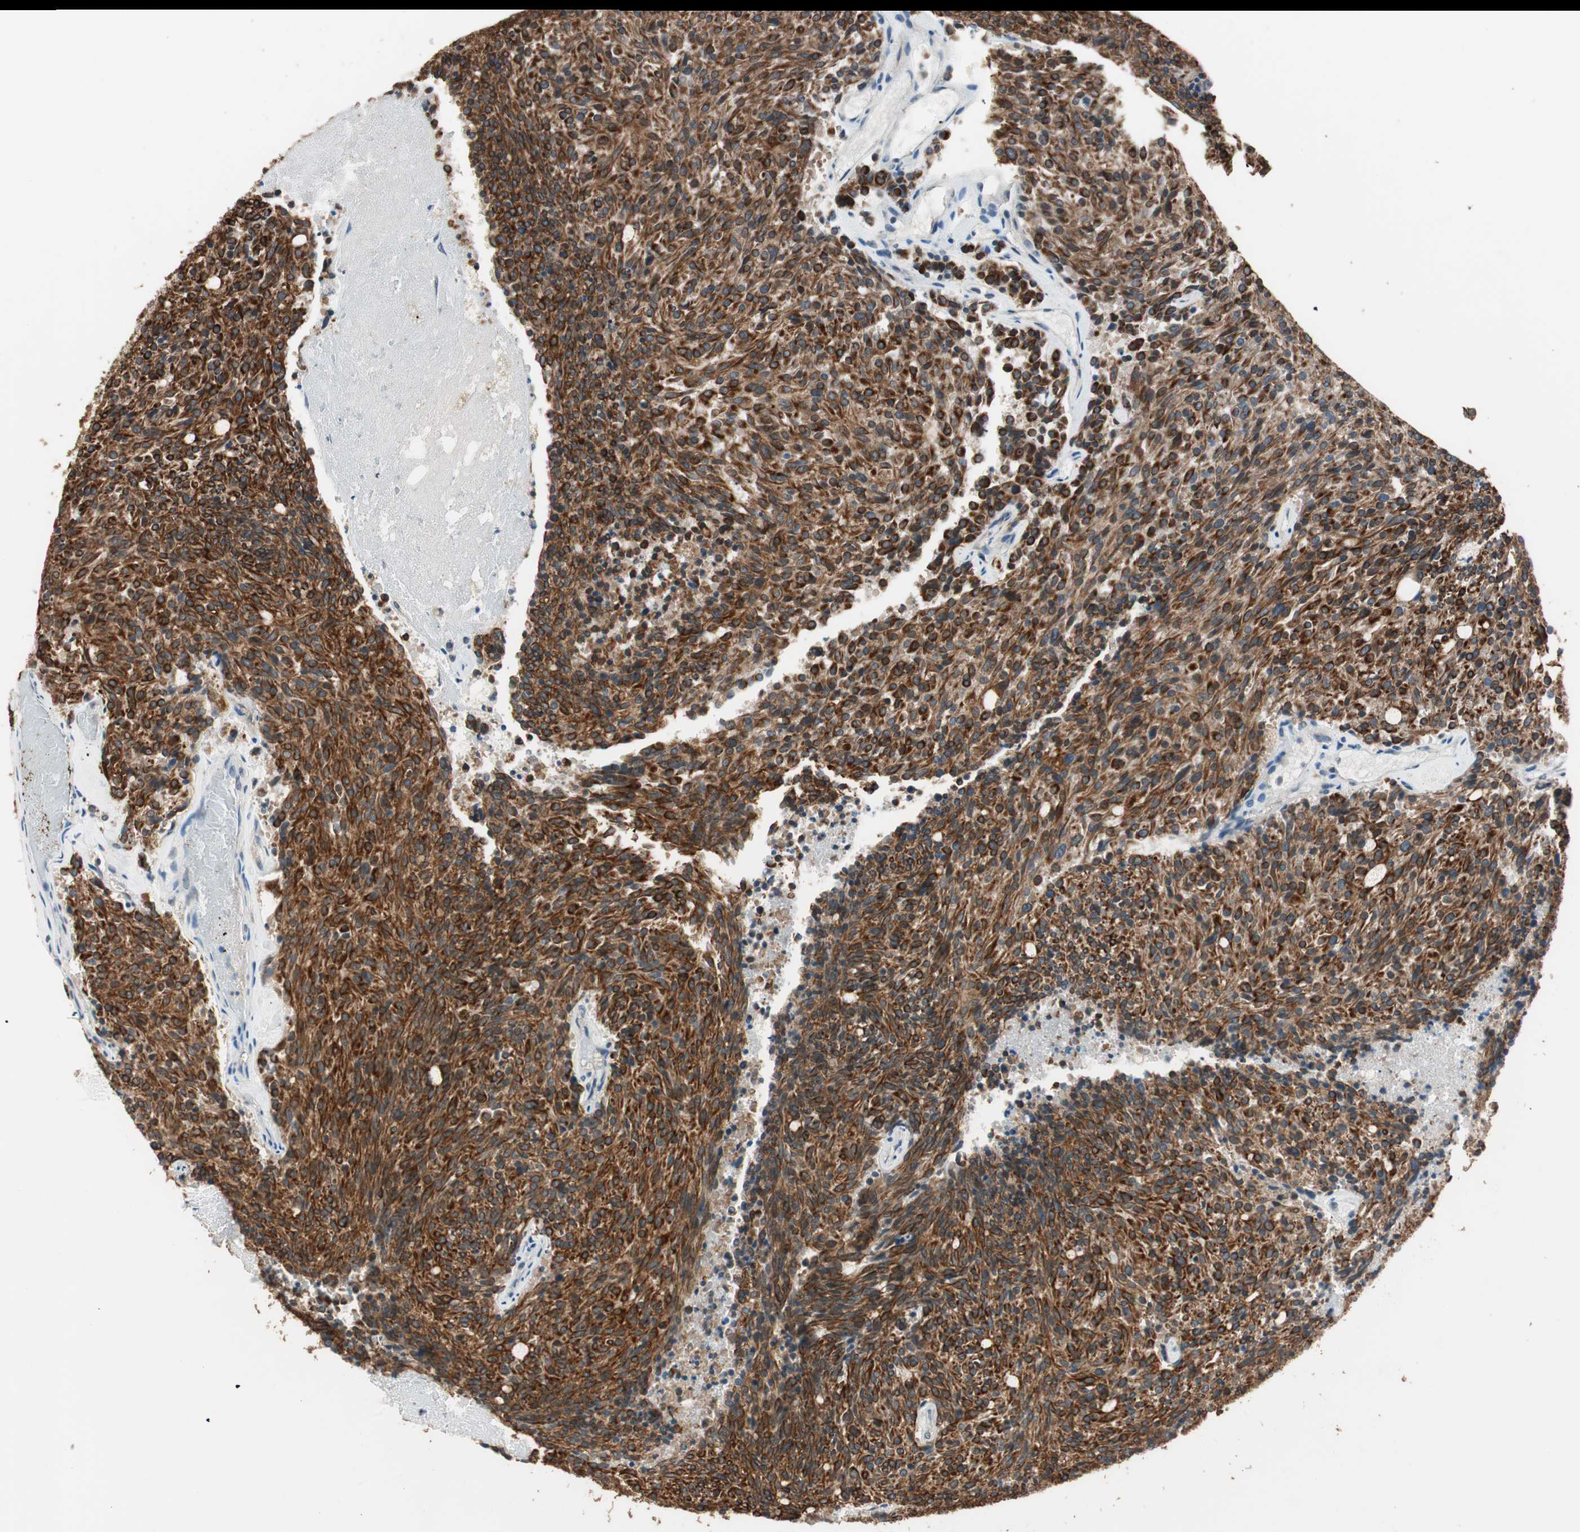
{"staining": {"intensity": "strong", "quantity": ">75%", "location": "cytoplasmic/membranous"}, "tissue": "carcinoid", "cell_type": "Tumor cells", "image_type": "cancer", "snomed": [{"axis": "morphology", "description": "Carcinoid, malignant, NOS"}, {"axis": "topography", "description": "Pancreas"}], "caption": "Immunohistochemistry (DAB (3,3'-diaminobenzidine)) staining of human carcinoid reveals strong cytoplasmic/membranous protein staining in about >75% of tumor cells. The staining was performed using DAB (3,3'-diaminobenzidine) to visualize the protein expression in brown, while the nuclei were stained in blue with hematoxylin (Magnification: 20x).", "gene": "TRIM21", "patient": {"sex": "female", "age": 54}}